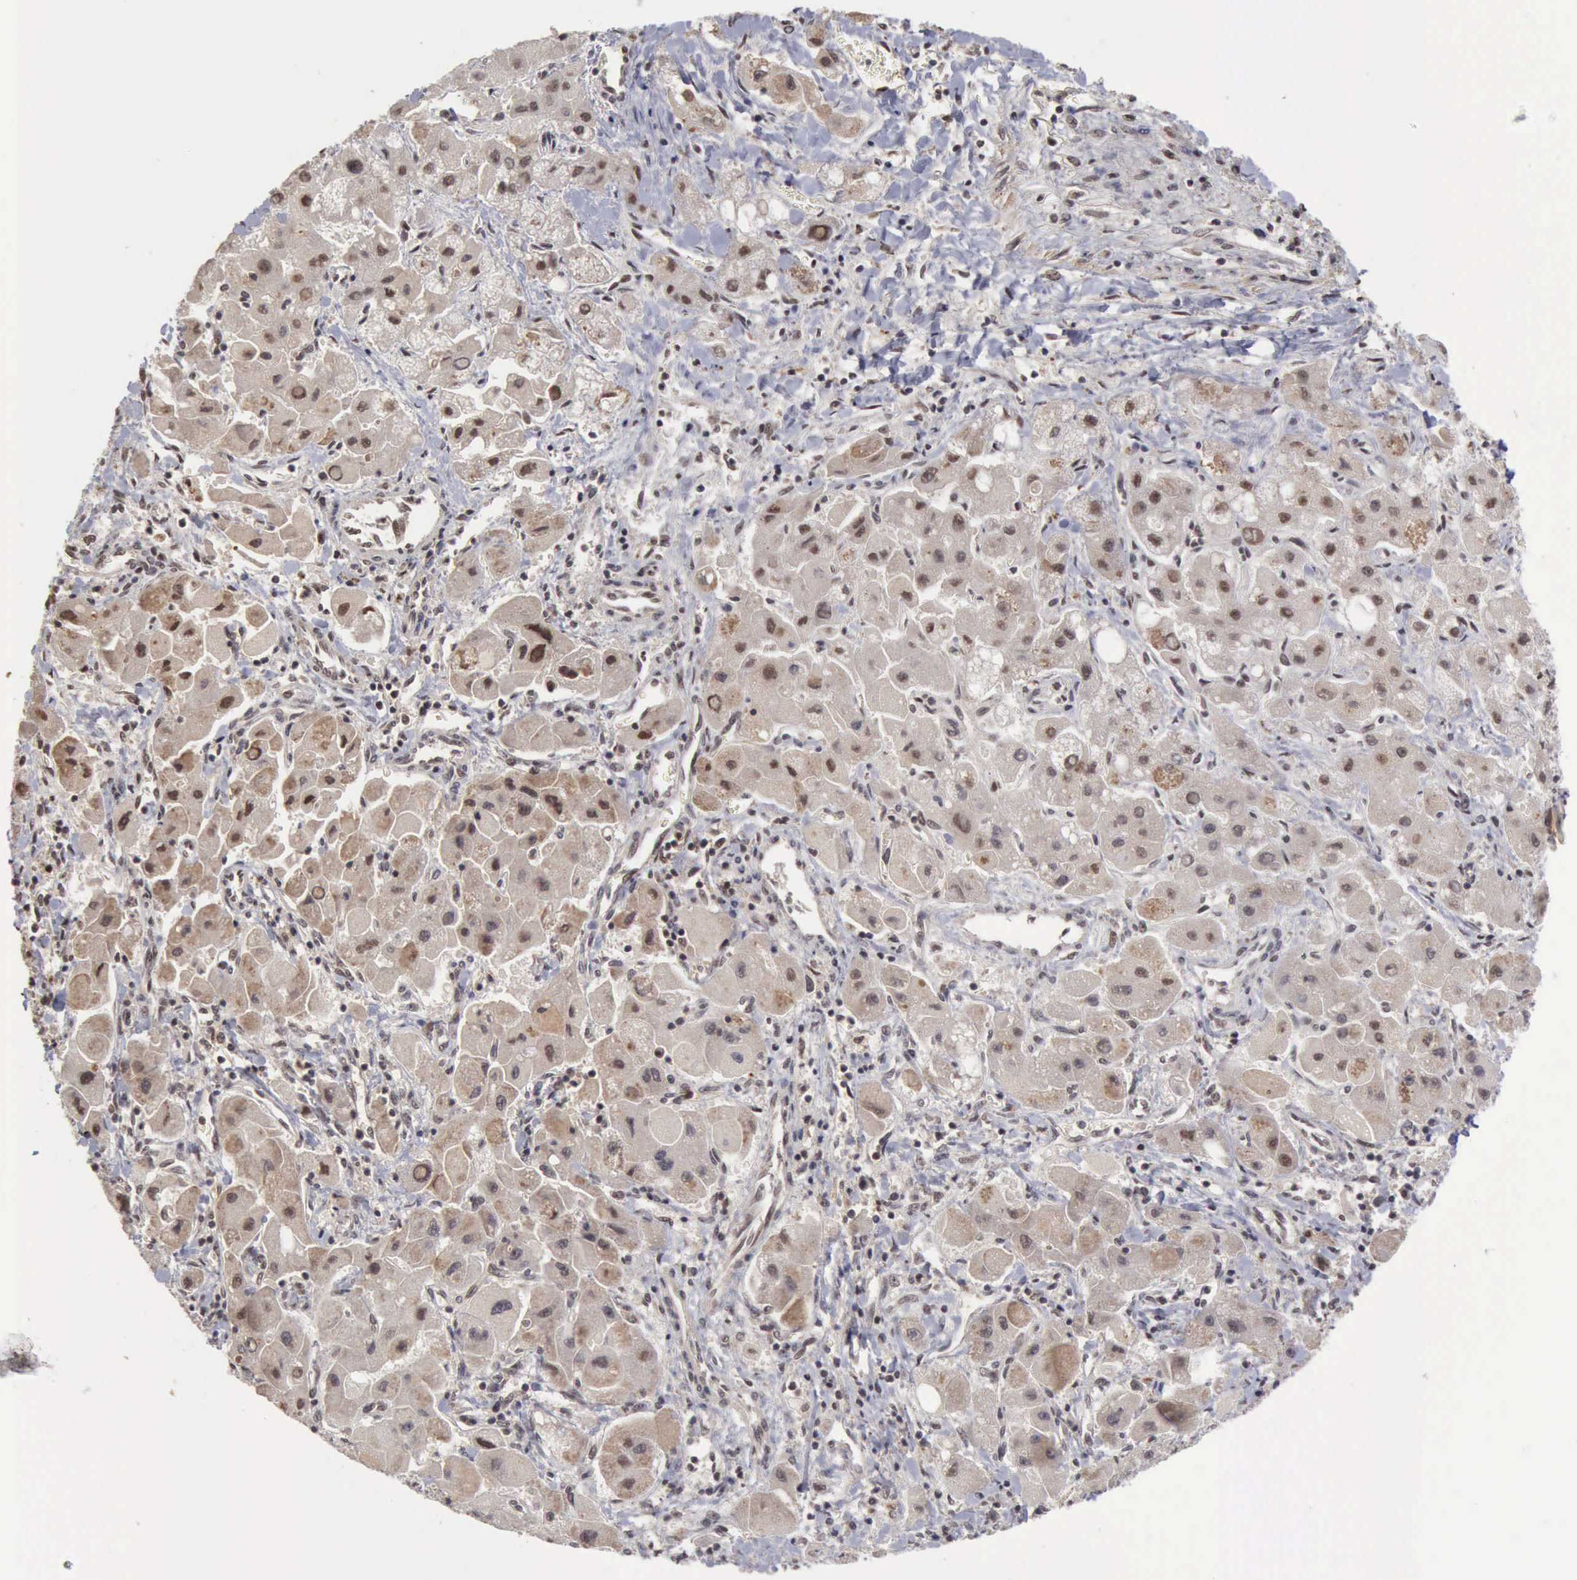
{"staining": {"intensity": "weak", "quantity": ">75%", "location": "cytoplasmic/membranous,nuclear"}, "tissue": "liver cancer", "cell_type": "Tumor cells", "image_type": "cancer", "snomed": [{"axis": "morphology", "description": "Carcinoma, Hepatocellular, NOS"}, {"axis": "topography", "description": "Liver"}], "caption": "The image shows a brown stain indicating the presence of a protein in the cytoplasmic/membranous and nuclear of tumor cells in liver hepatocellular carcinoma. Immunohistochemistry (ihc) stains the protein of interest in brown and the nuclei are stained blue.", "gene": "CDKN2A", "patient": {"sex": "male", "age": 24}}